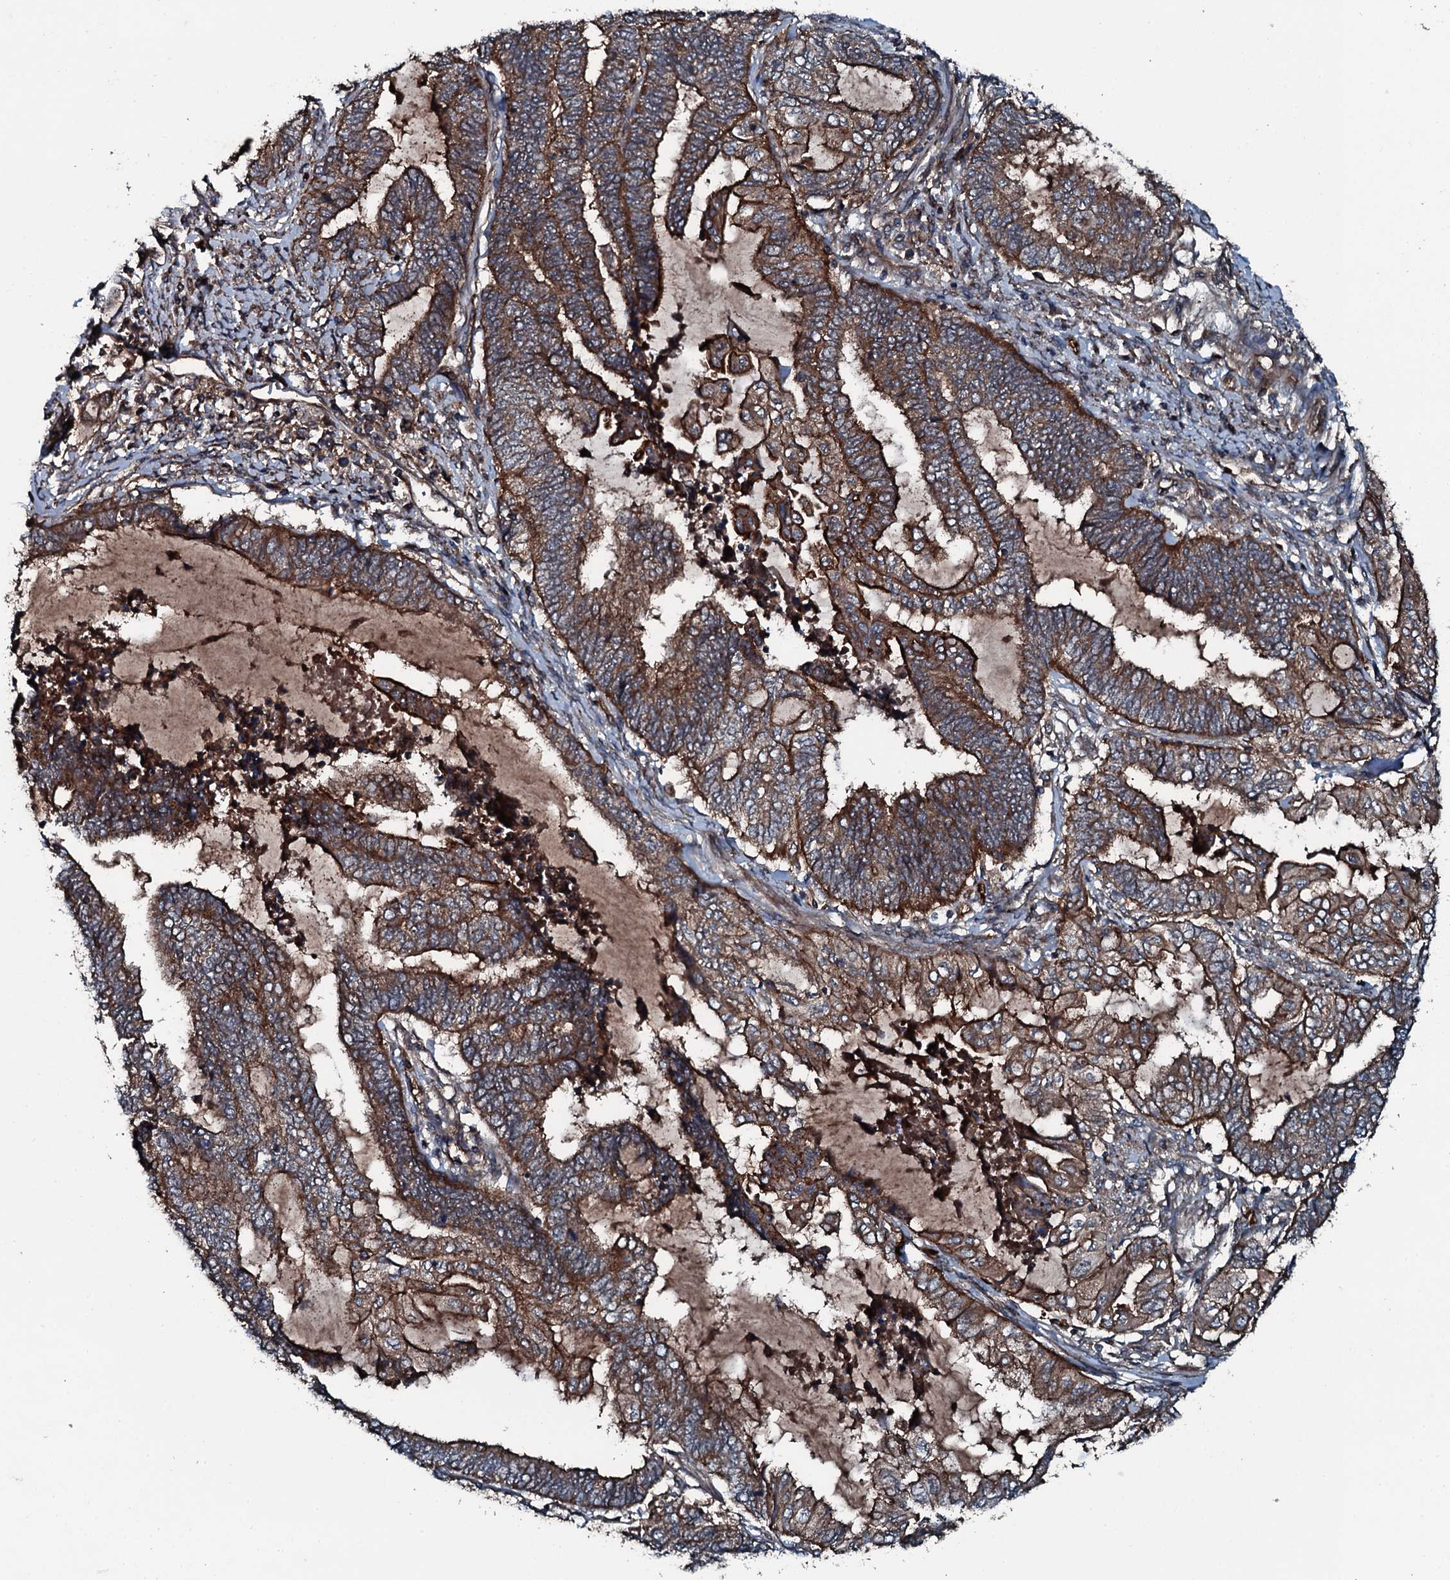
{"staining": {"intensity": "strong", "quantity": ">75%", "location": "cytoplasmic/membranous"}, "tissue": "endometrial cancer", "cell_type": "Tumor cells", "image_type": "cancer", "snomed": [{"axis": "morphology", "description": "Adenocarcinoma, NOS"}, {"axis": "topography", "description": "Uterus"}, {"axis": "topography", "description": "Endometrium"}], "caption": "Strong cytoplasmic/membranous protein positivity is appreciated in about >75% of tumor cells in endometrial cancer.", "gene": "TRIM7", "patient": {"sex": "female", "age": 70}}